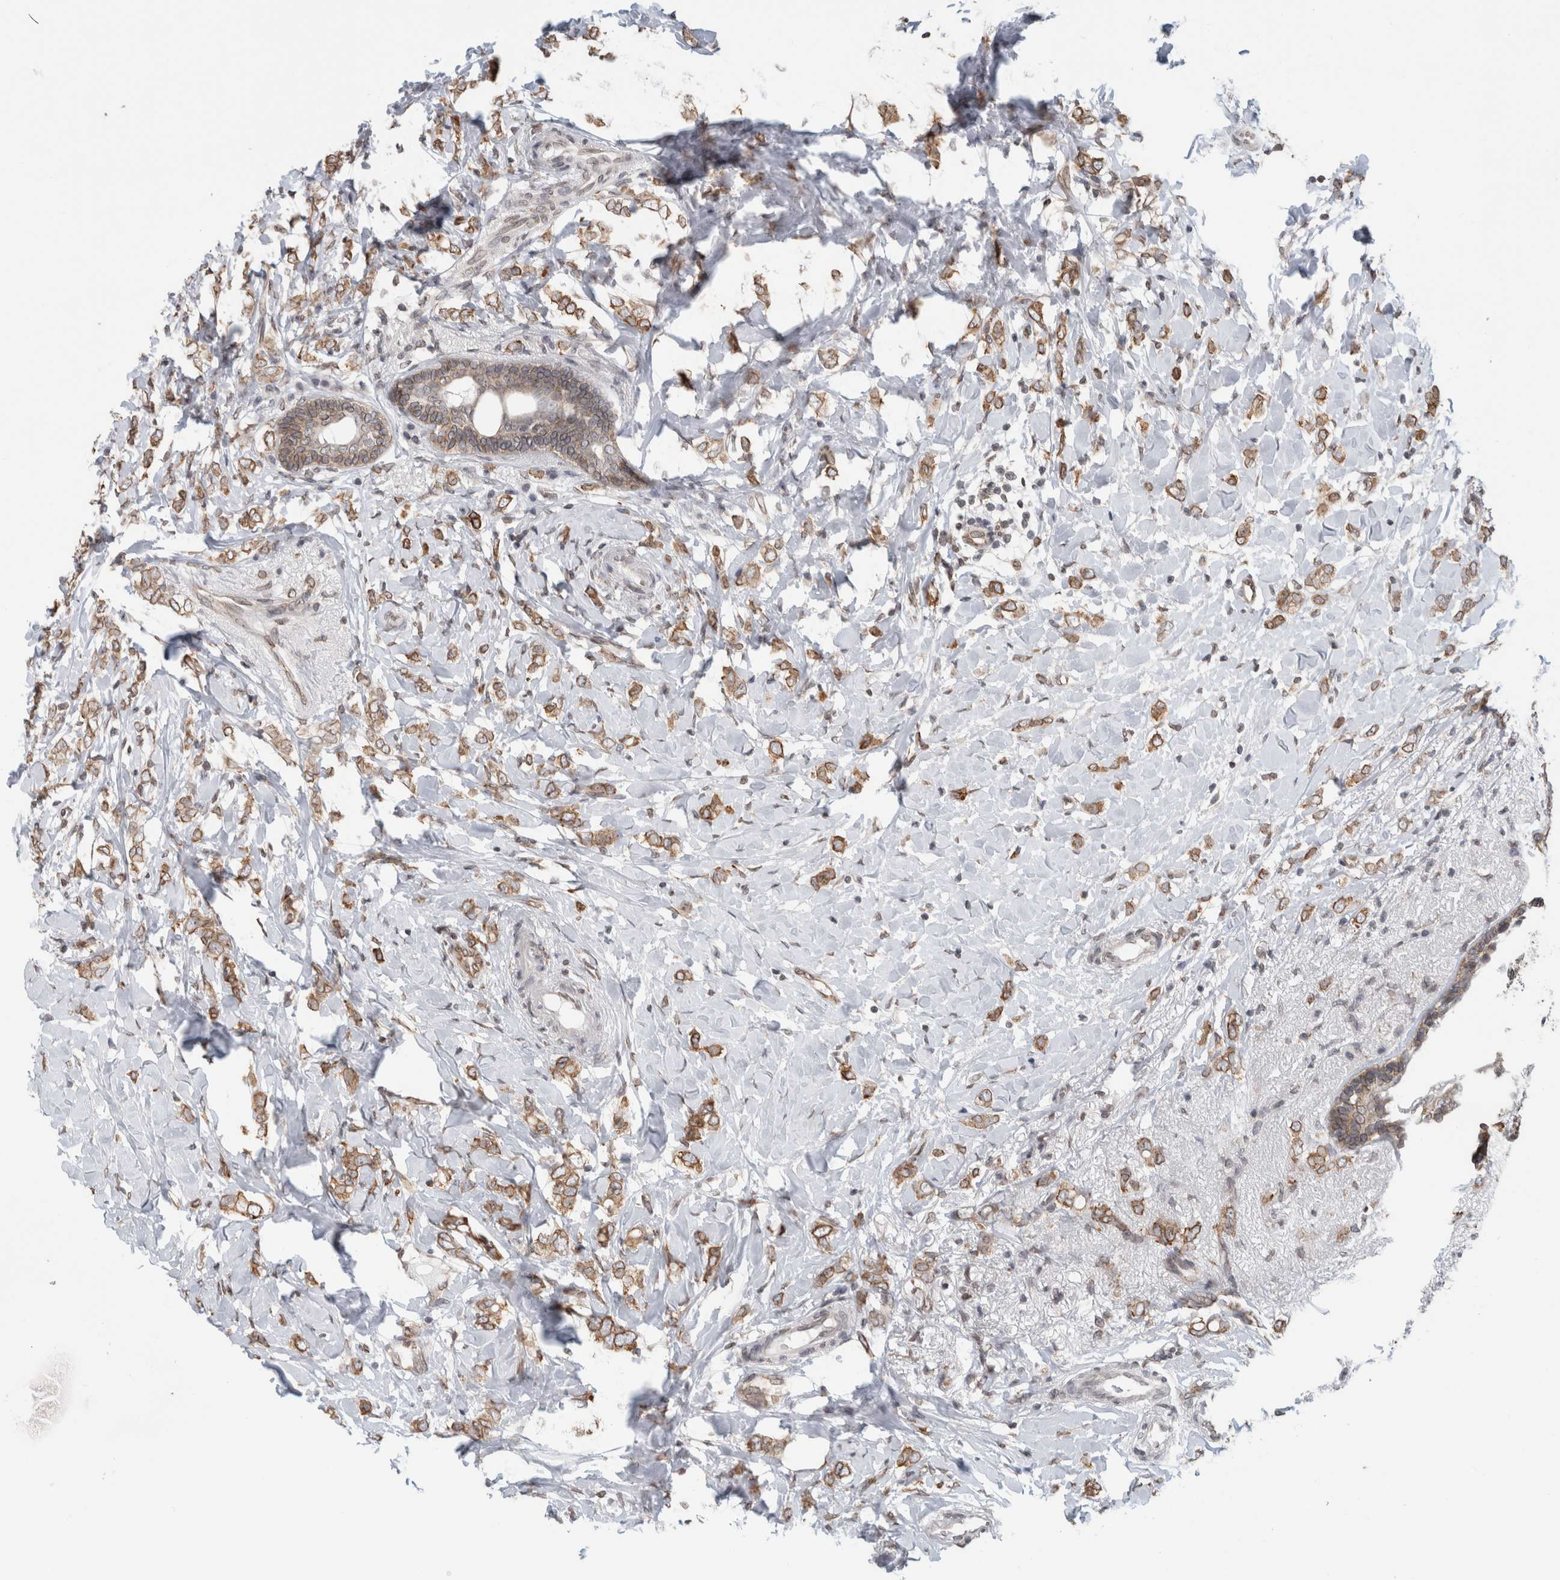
{"staining": {"intensity": "moderate", "quantity": ">75%", "location": "cytoplasmic/membranous,nuclear"}, "tissue": "breast cancer", "cell_type": "Tumor cells", "image_type": "cancer", "snomed": [{"axis": "morphology", "description": "Normal tissue, NOS"}, {"axis": "morphology", "description": "Lobular carcinoma"}, {"axis": "topography", "description": "Breast"}], "caption": "Breast cancer (lobular carcinoma) tissue exhibits moderate cytoplasmic/membranous and nuclear expression in about >75% of tumor cells, visualized by immunohistochemistry.", "gene": "RBMX2", "patient": {"sex": "female", "age": 47}}